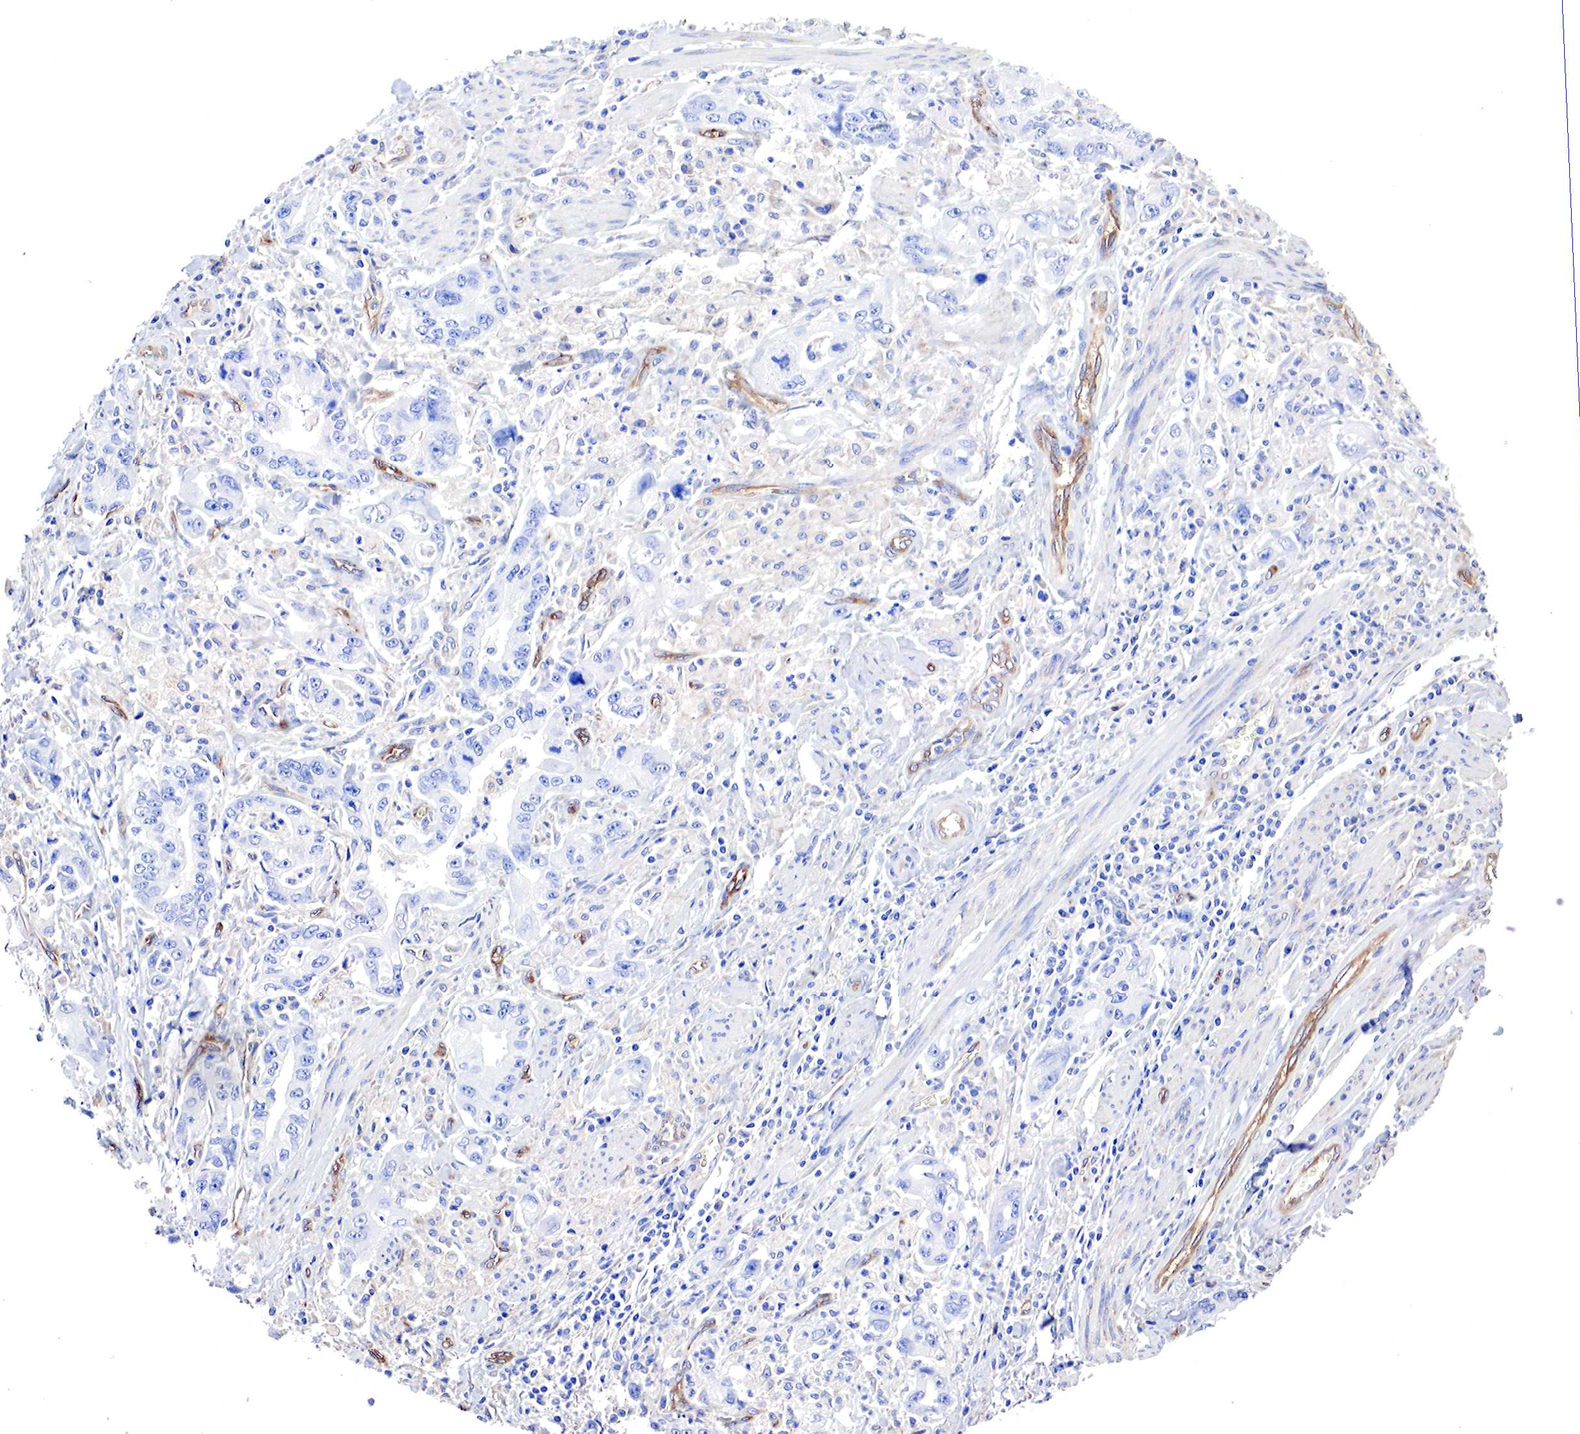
{"staining": {"intensity": "negative", "quantity": "none", "location": "none"}, "tissue": "stomach cancer", "cell_type": "Tumor cells", "image_type": "cancer", "snomed": [{"axis": "morphology", "description": "Adenocarcinoma, NOS"}, {"axis": "topography", "description": "Pancreas"}, {"axis": "topography", "description": "Stomach, upper"}], "caption": "Human adenocarcinoma (stomach) stained for a protein using IHC exhibits no expression in tumor cells.", "gene": "RDX", "patient": {"sex": "male", "age": 77}}